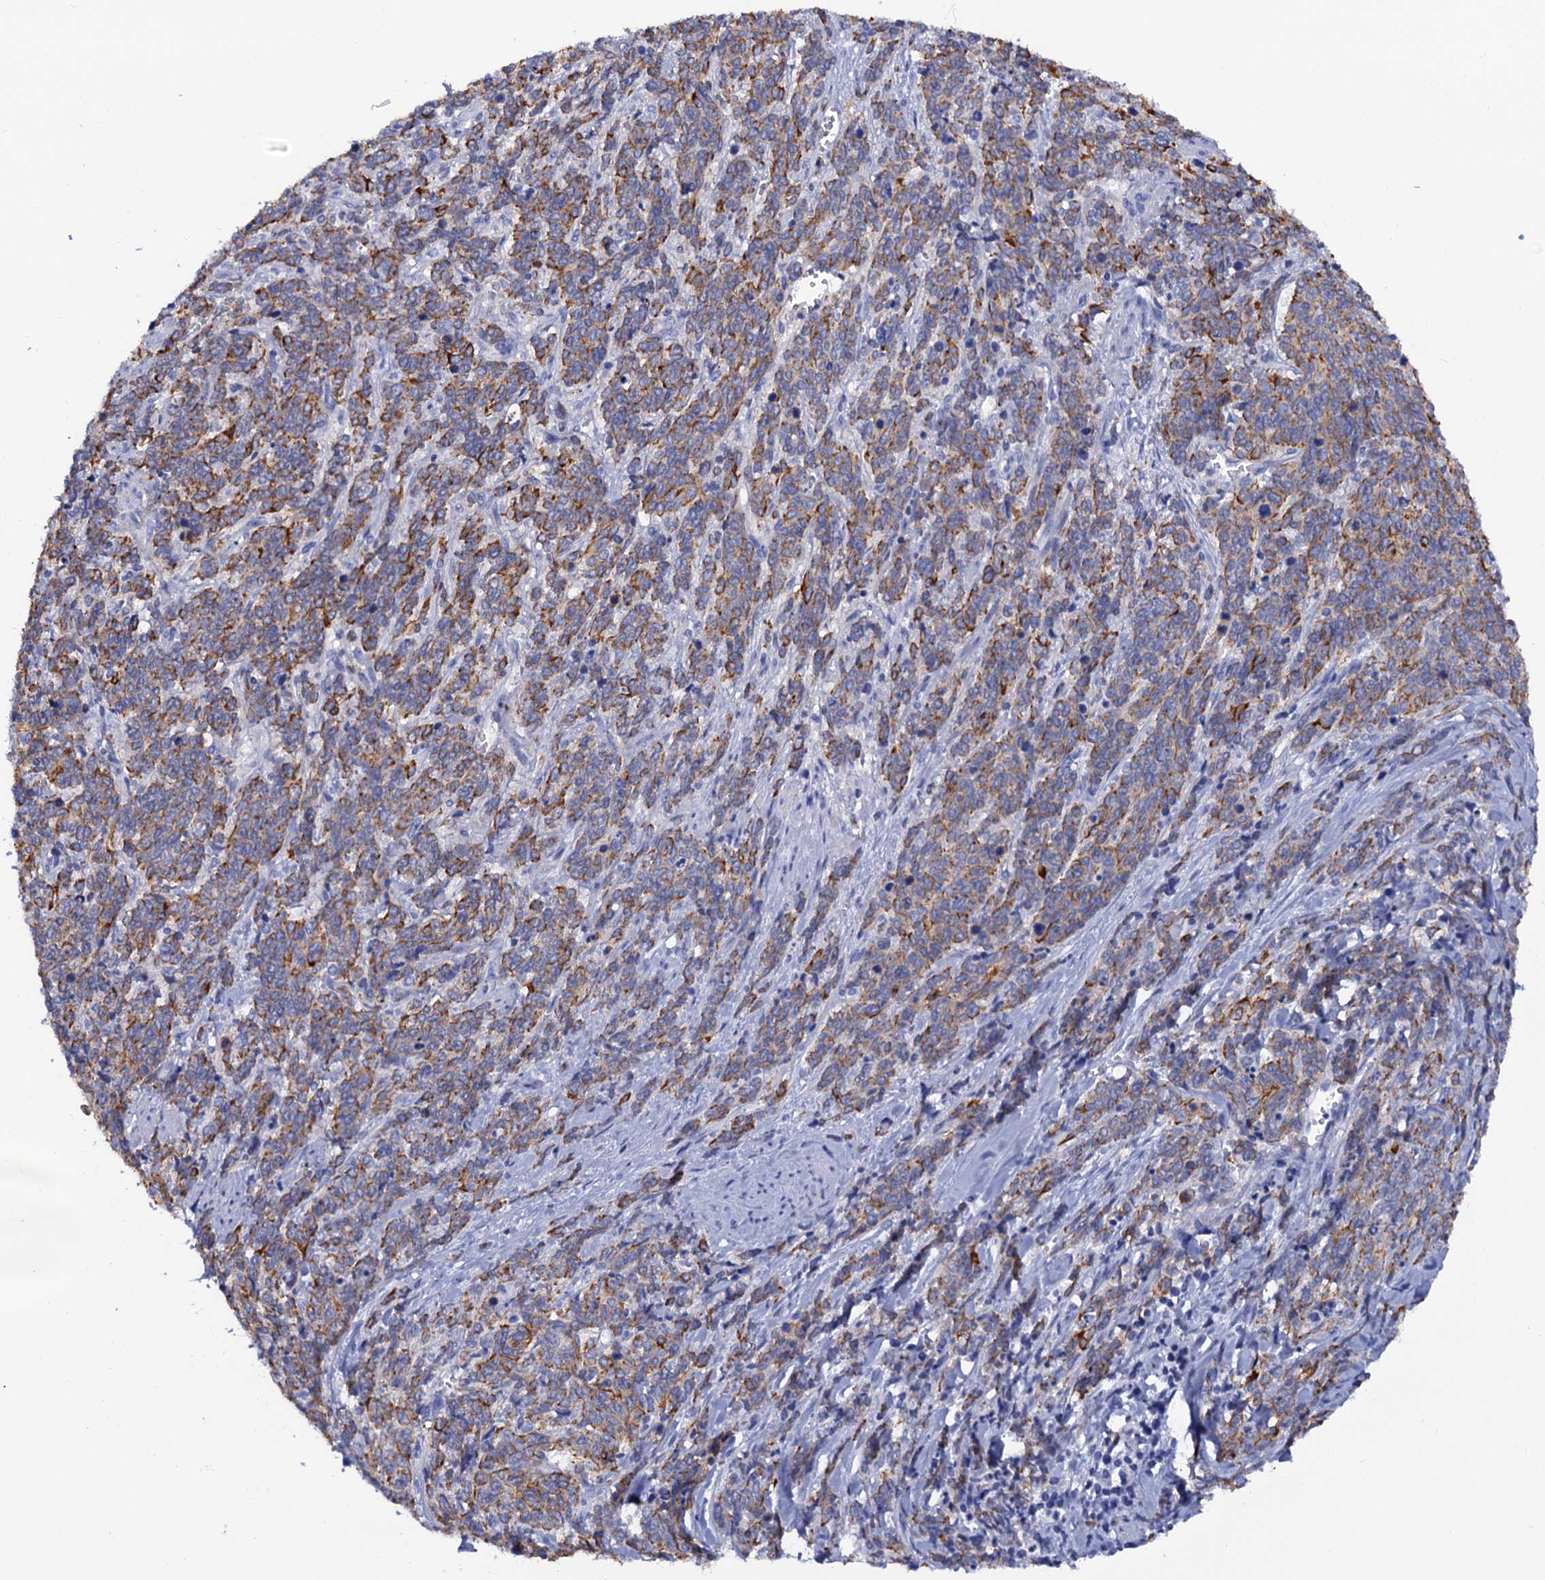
{"staining": {"intensity": "moderate", "quantity": ">75%", "location": "cytoplasmic/membranous"}, "tissue": "cervical cancer", "cell_type": "Tumor cells", "image_type": "cancer", "snomed": [{"axis": "morphology", "description": "Squamous cell carcinoma, NOS"}, {"axis": "topography", "description": "Cervix"}], "caption": "Protein expression analysis of cervical squamous cell carcinoma displays moderate cytoplasmic/membranous positivity in about >75% of tumor cells.", "gene": "RAB3IP", "patient": {"sex": "female", "age": 60}}